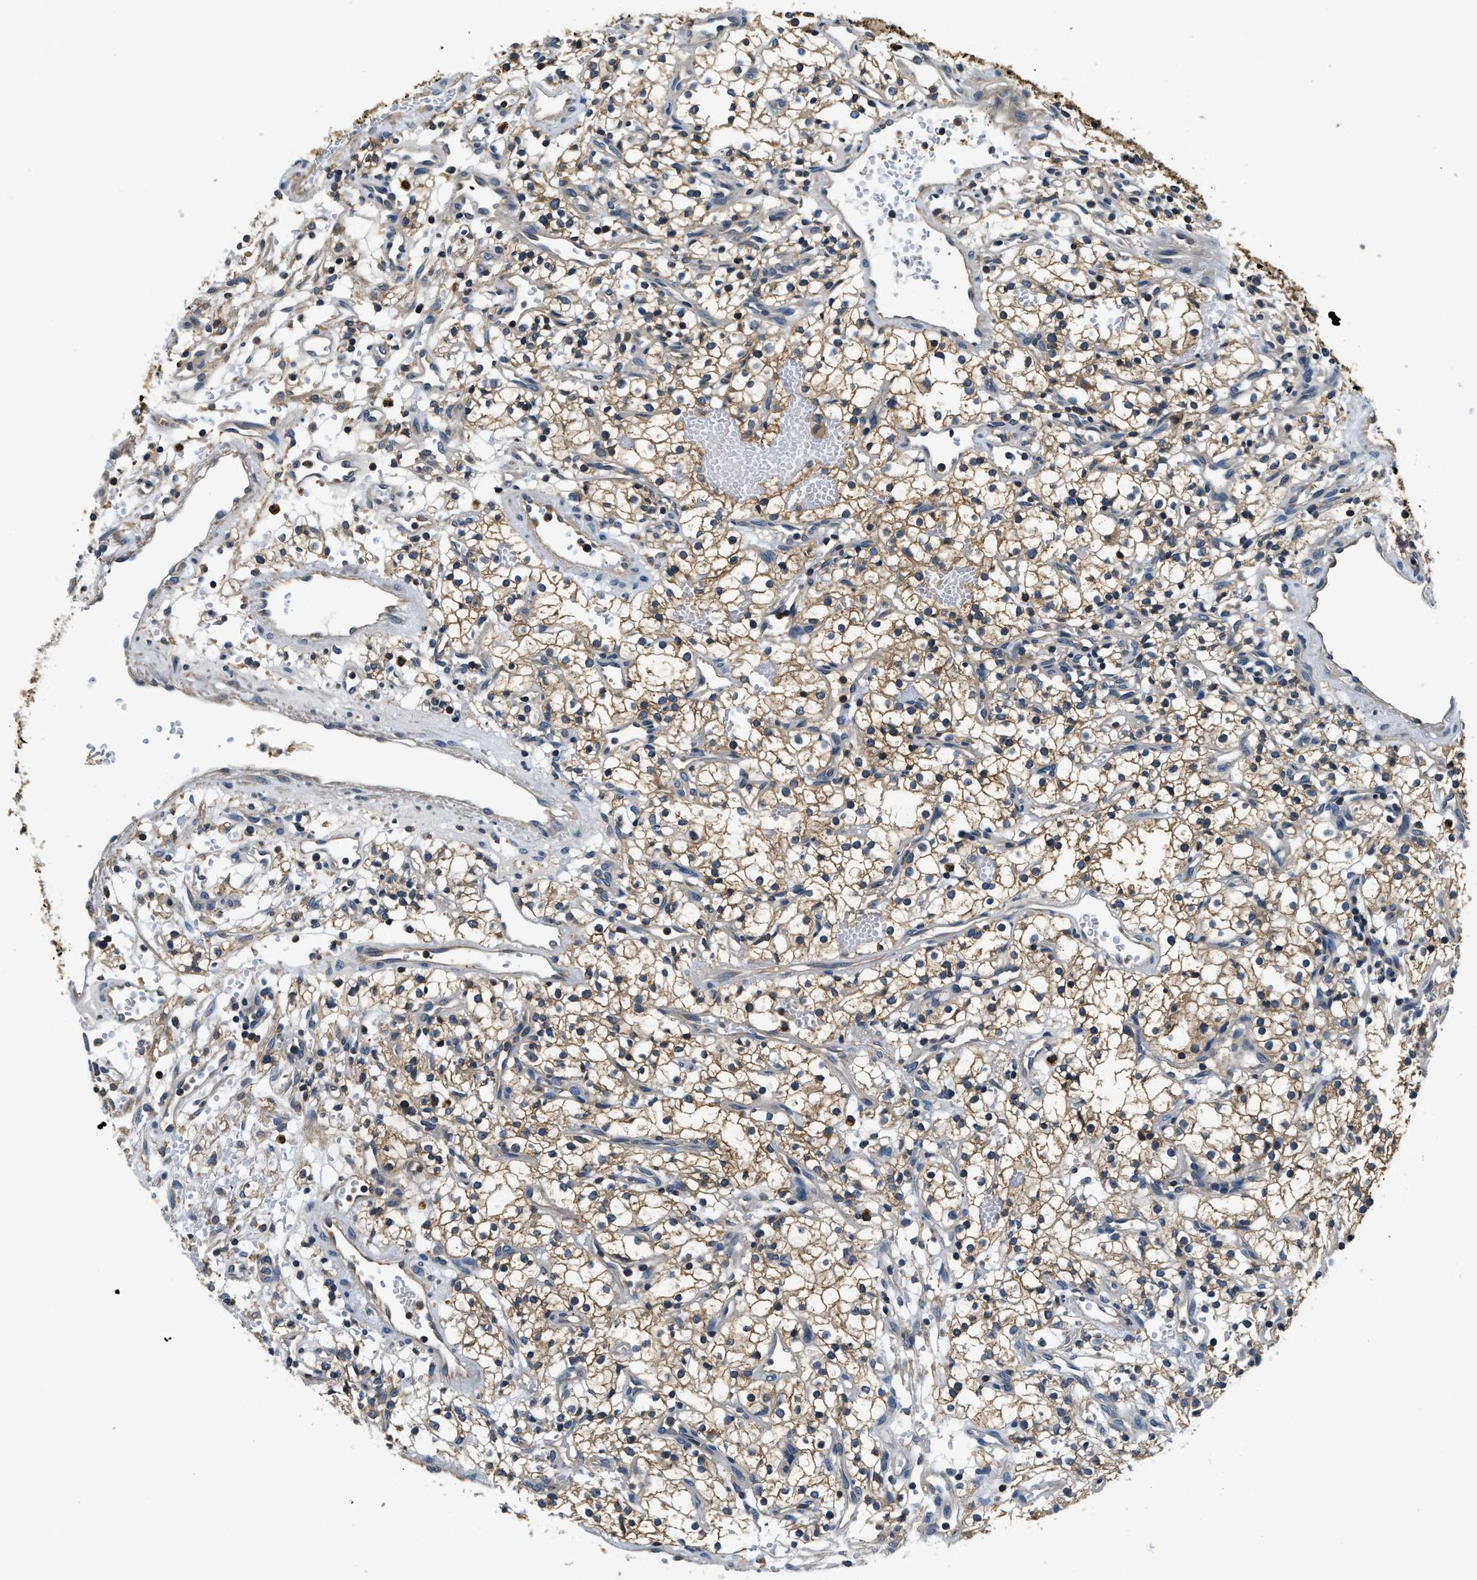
{"staining": {"intensity": "moderate", "quantity": ">75%", "location": "cytoplasmic/membranous"}, "tissue": "renal cancer", "cell_type": "Tumor cells", "image_type": "cancer", "snomed": [{"axis": "morphology", "description": "Adenocarcinoma, NOS"}, {"axis": "topography", "description": "Kidney"}], "caption": "Immunohistochemistry image of neoplastic tissue: human renal cancer stained using immunohistochemistry (IHC) reveals medium levels of moderate protein expression localized specifically in the cytoplasmic/membranous of tumor cells, appearing as a cytoplasmic/membranous brown color.", "gene": "RESF1", "patient": {"sex": "male", "age": 59}}